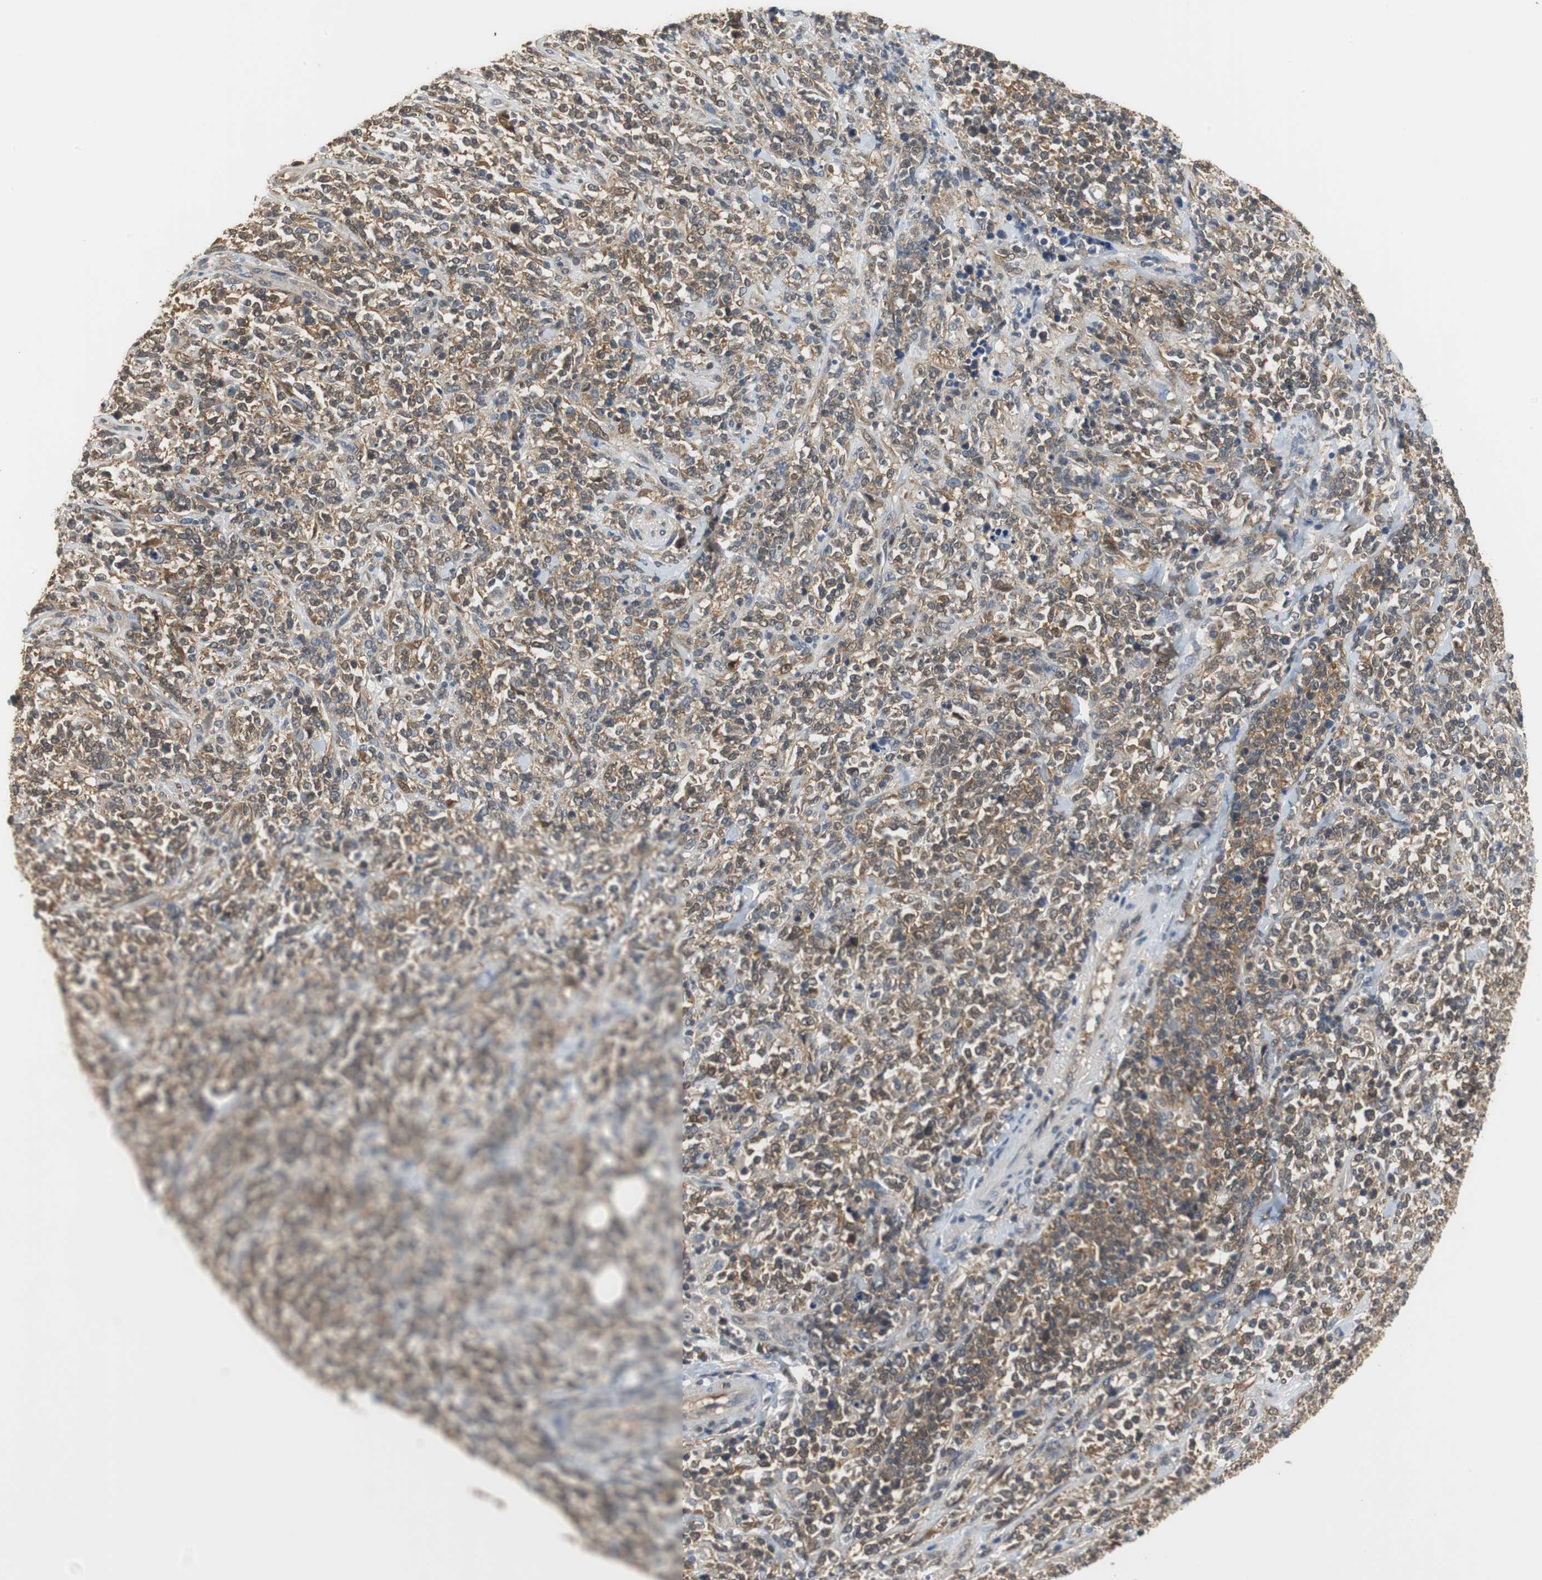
{"staining": {"intensity": "moderate", "quantity": ">75%", "location": "cytoplasmic/membranous"}, "tissue": "lymphoma", "cell_type": "Tumor cells", "image_type": "cancer", "snomed": [{"axis": "morphology", "description": "Malignant lymphoma, non-Hodgkin's type, High grade"}, {"axis": "topography", "description": "Soft tissue"}], "caption": "The image exhibits a brown stain indicating the presence of a protein in the cytoplasmic/membranous of tumor cells in lymphoma.", "gene": "UBQLN2", "patient": {"sex": "male", "age": 18}}